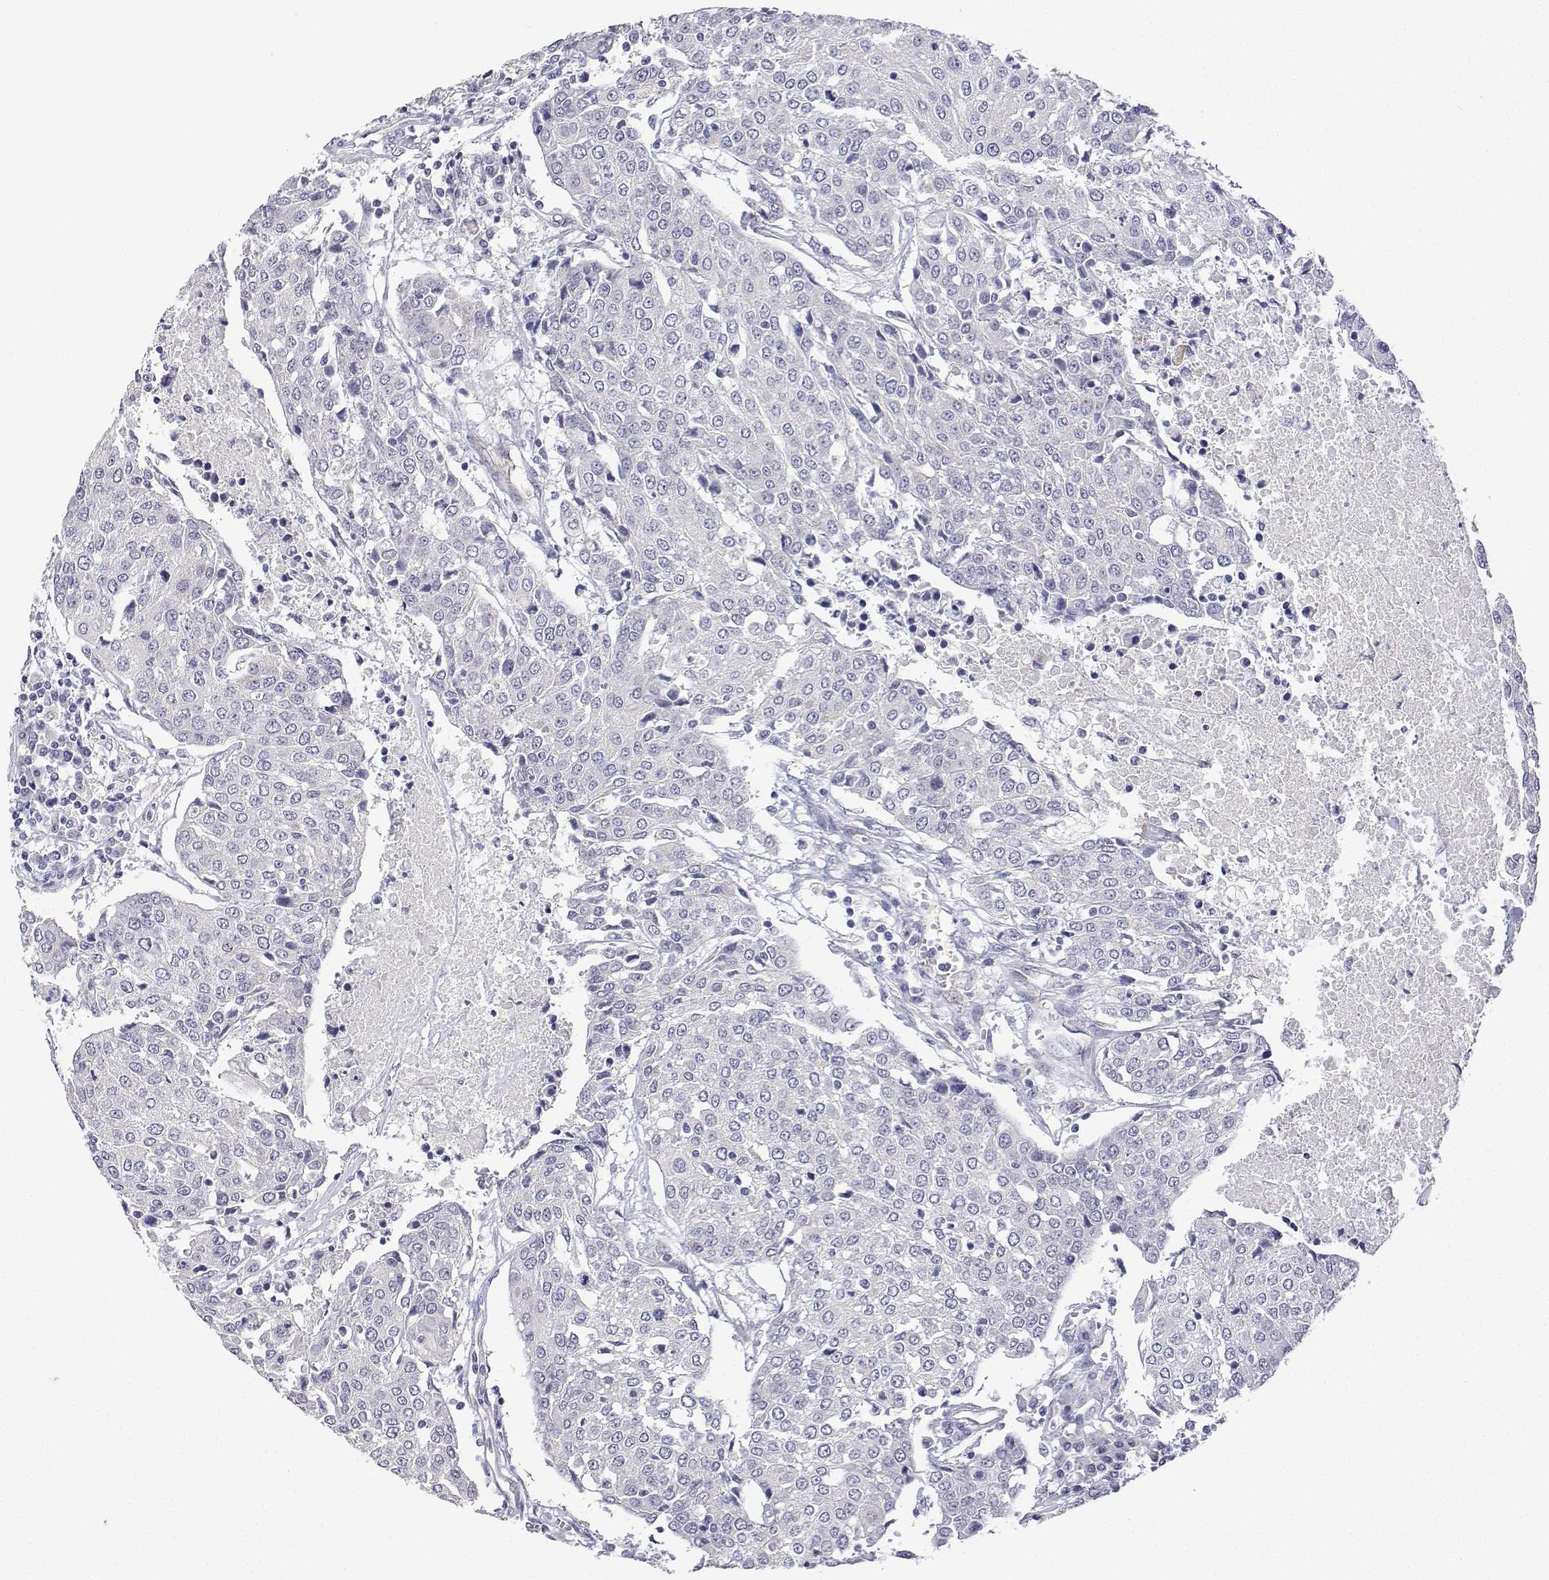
{"staining": {"intensity": "negative", "quantity": "none", "location": "none"}, "tissue": "urothelial cancer", "cell_type": "Tumor cells", "image_type": "cancer", "snomed": [{"axis": "morphology", "description": "Urothelial carcinoma, High grade"}, {"axis": "topography", "description": "Urinary bladder"}], "caption": "Urothelial cancer stained for a protein using immunohistochemistry (IHC) demonstrates no staining tumor cells.", "gene": "PLCB1", "patient": {"sex": "female", "age": 85}}